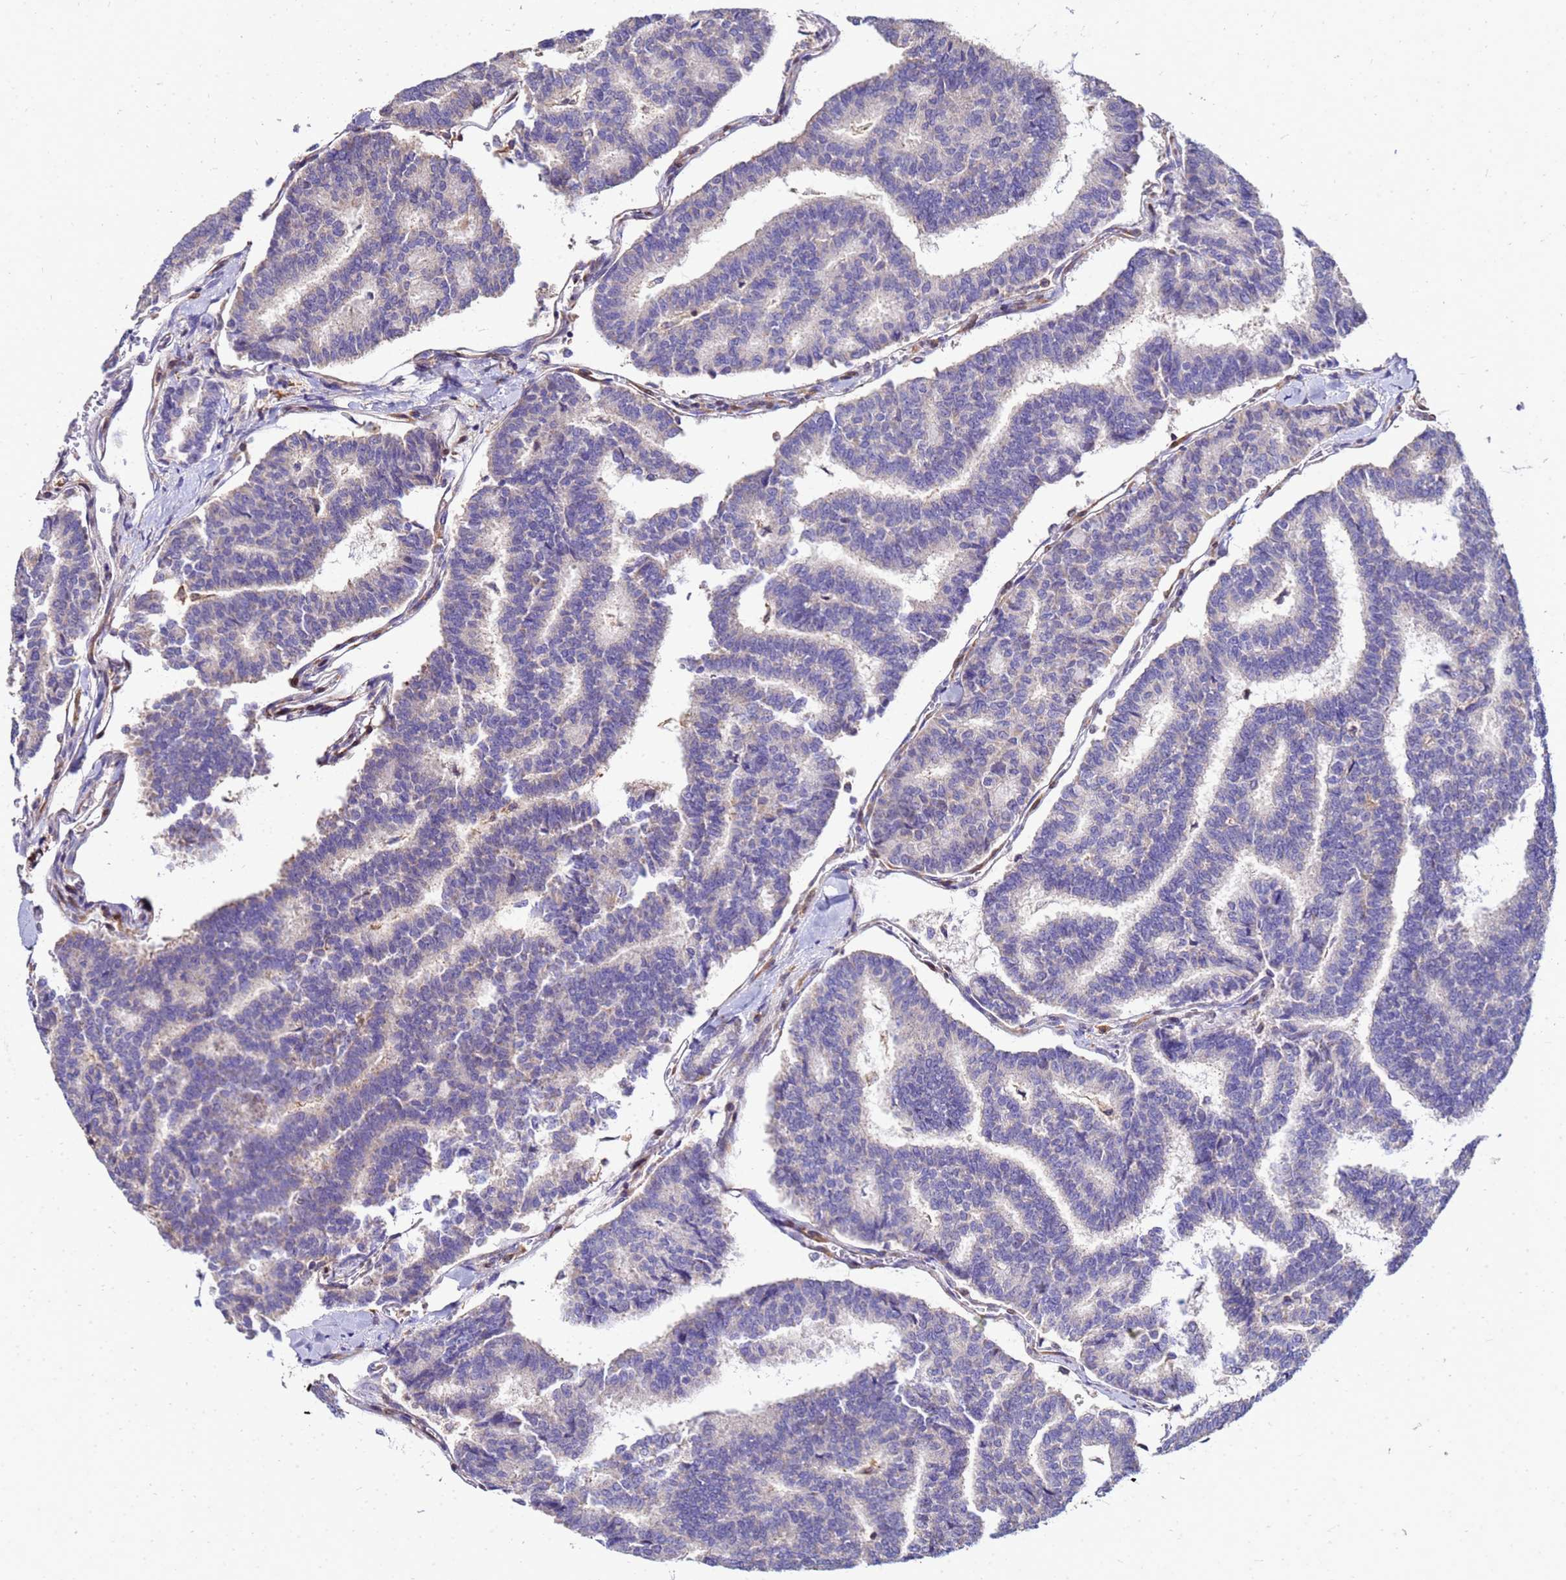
{"staining": {"intensity": "negative", "quantity": "none", "location": "none"}, "tissue": "thyroid cancer", "cell_type": "Tumor cells", "image_type": "cancer", "snomed": [{"axis": "morphology", "description": "Papillary adenocarcinoma, NOS"}, {"axis": "topography", "description": "Thyroid gland"}], "caption": "DAB immunohistochemical staining of human papillary adenocarcinoma (thyroid) exhibits no significant expression in tumor cells. Brightfield microscopy of immunohistochemistry (IHC) stained with DAB (3,3'-diaminobenzidine) (brown) and hematoxylin (blue), captured at high magnification.", "gene": "DBNDD2", "patient": {"sex": "female", "age": 35}}